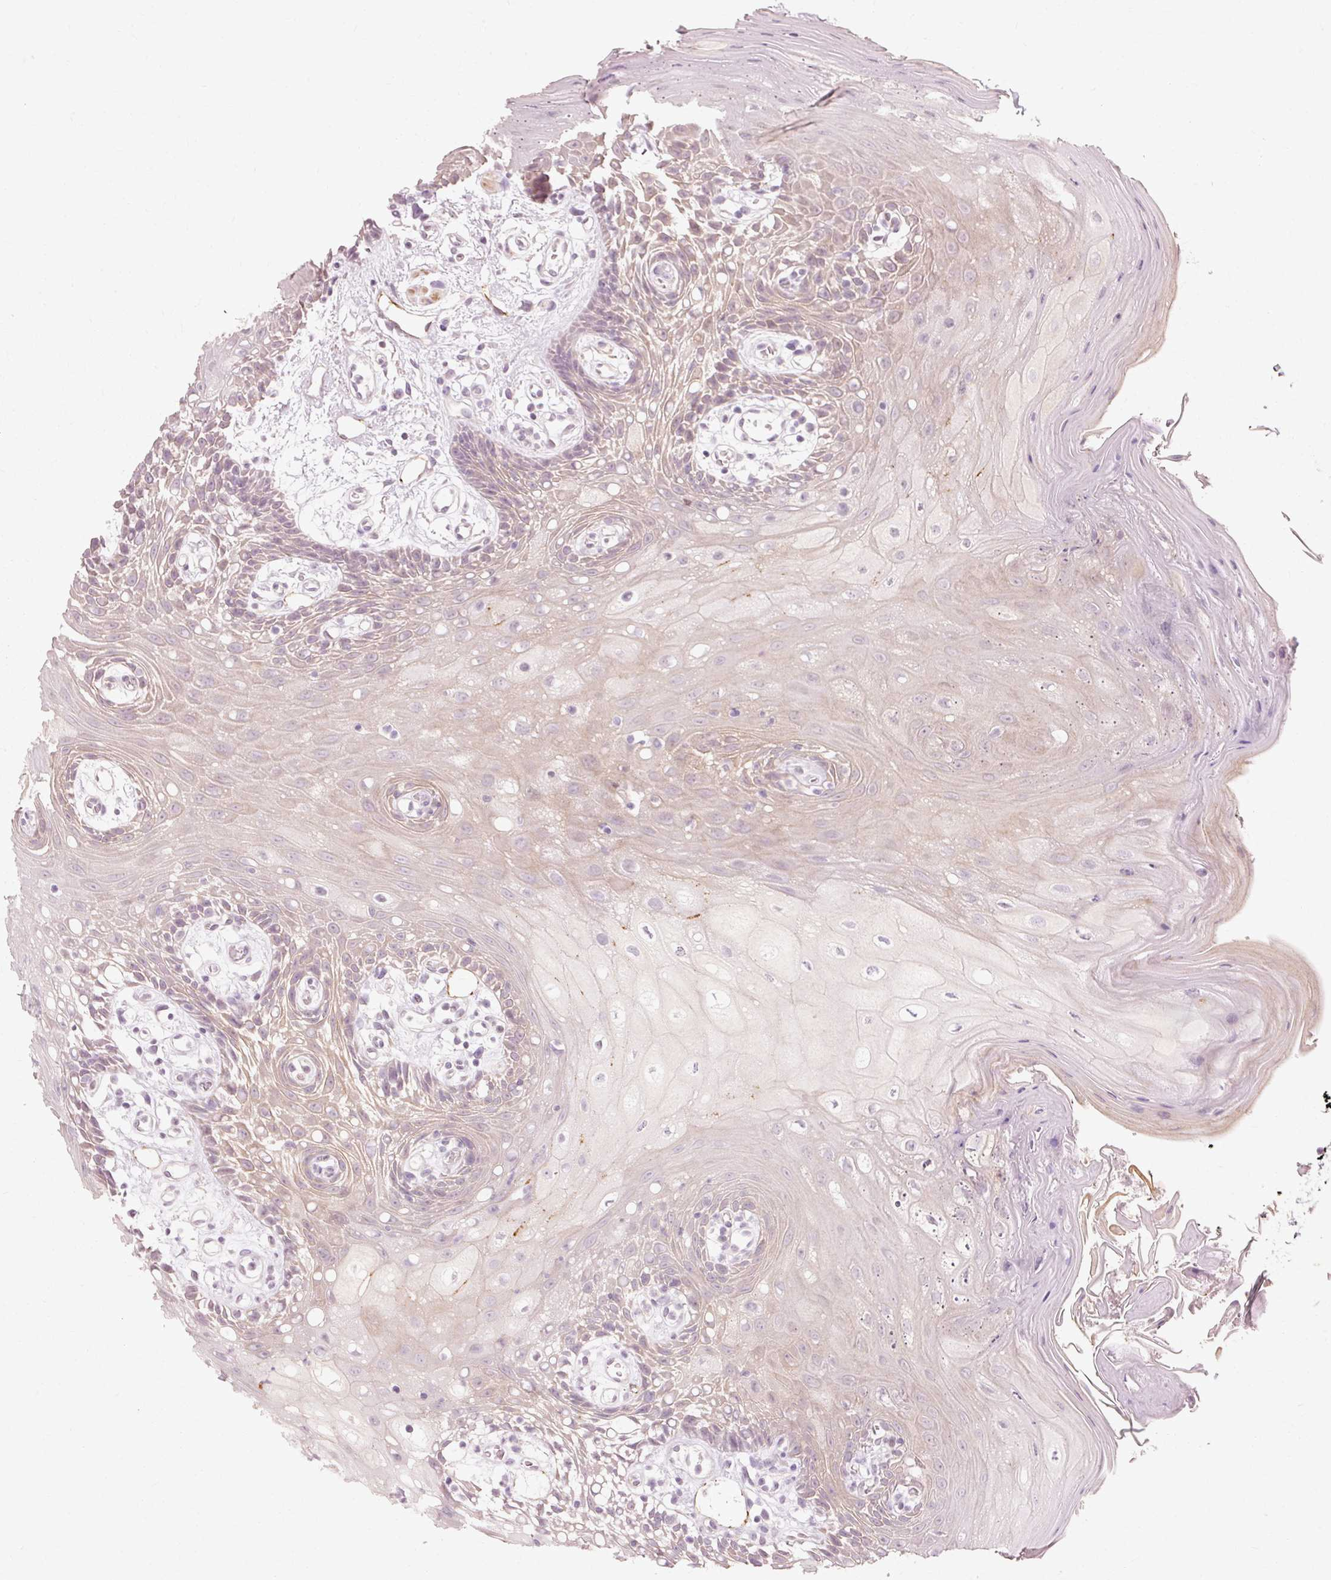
{"staining": {"intensity": "weak", "quantity": "25%-75%", "location": "cytoplasmic/membranous"}, "tissue": "oral mucosa", "cell_type": "Squamous epithelial cells", "image_type": "normal", "snomed": [{"axis": "morphology", "description": "Normal tissue, NOS"}, {"axis": "topography", "description": "Oral tissue"}], "caption": "DAB immunohistochemical staining of normal oral mucosa reveals weak cytoplasmic/membranous protein positivity in about 25%-75% of squamous epithelial cells.", "gene": "TRIM73", "patient": {"sex": "female", "age": 59}}